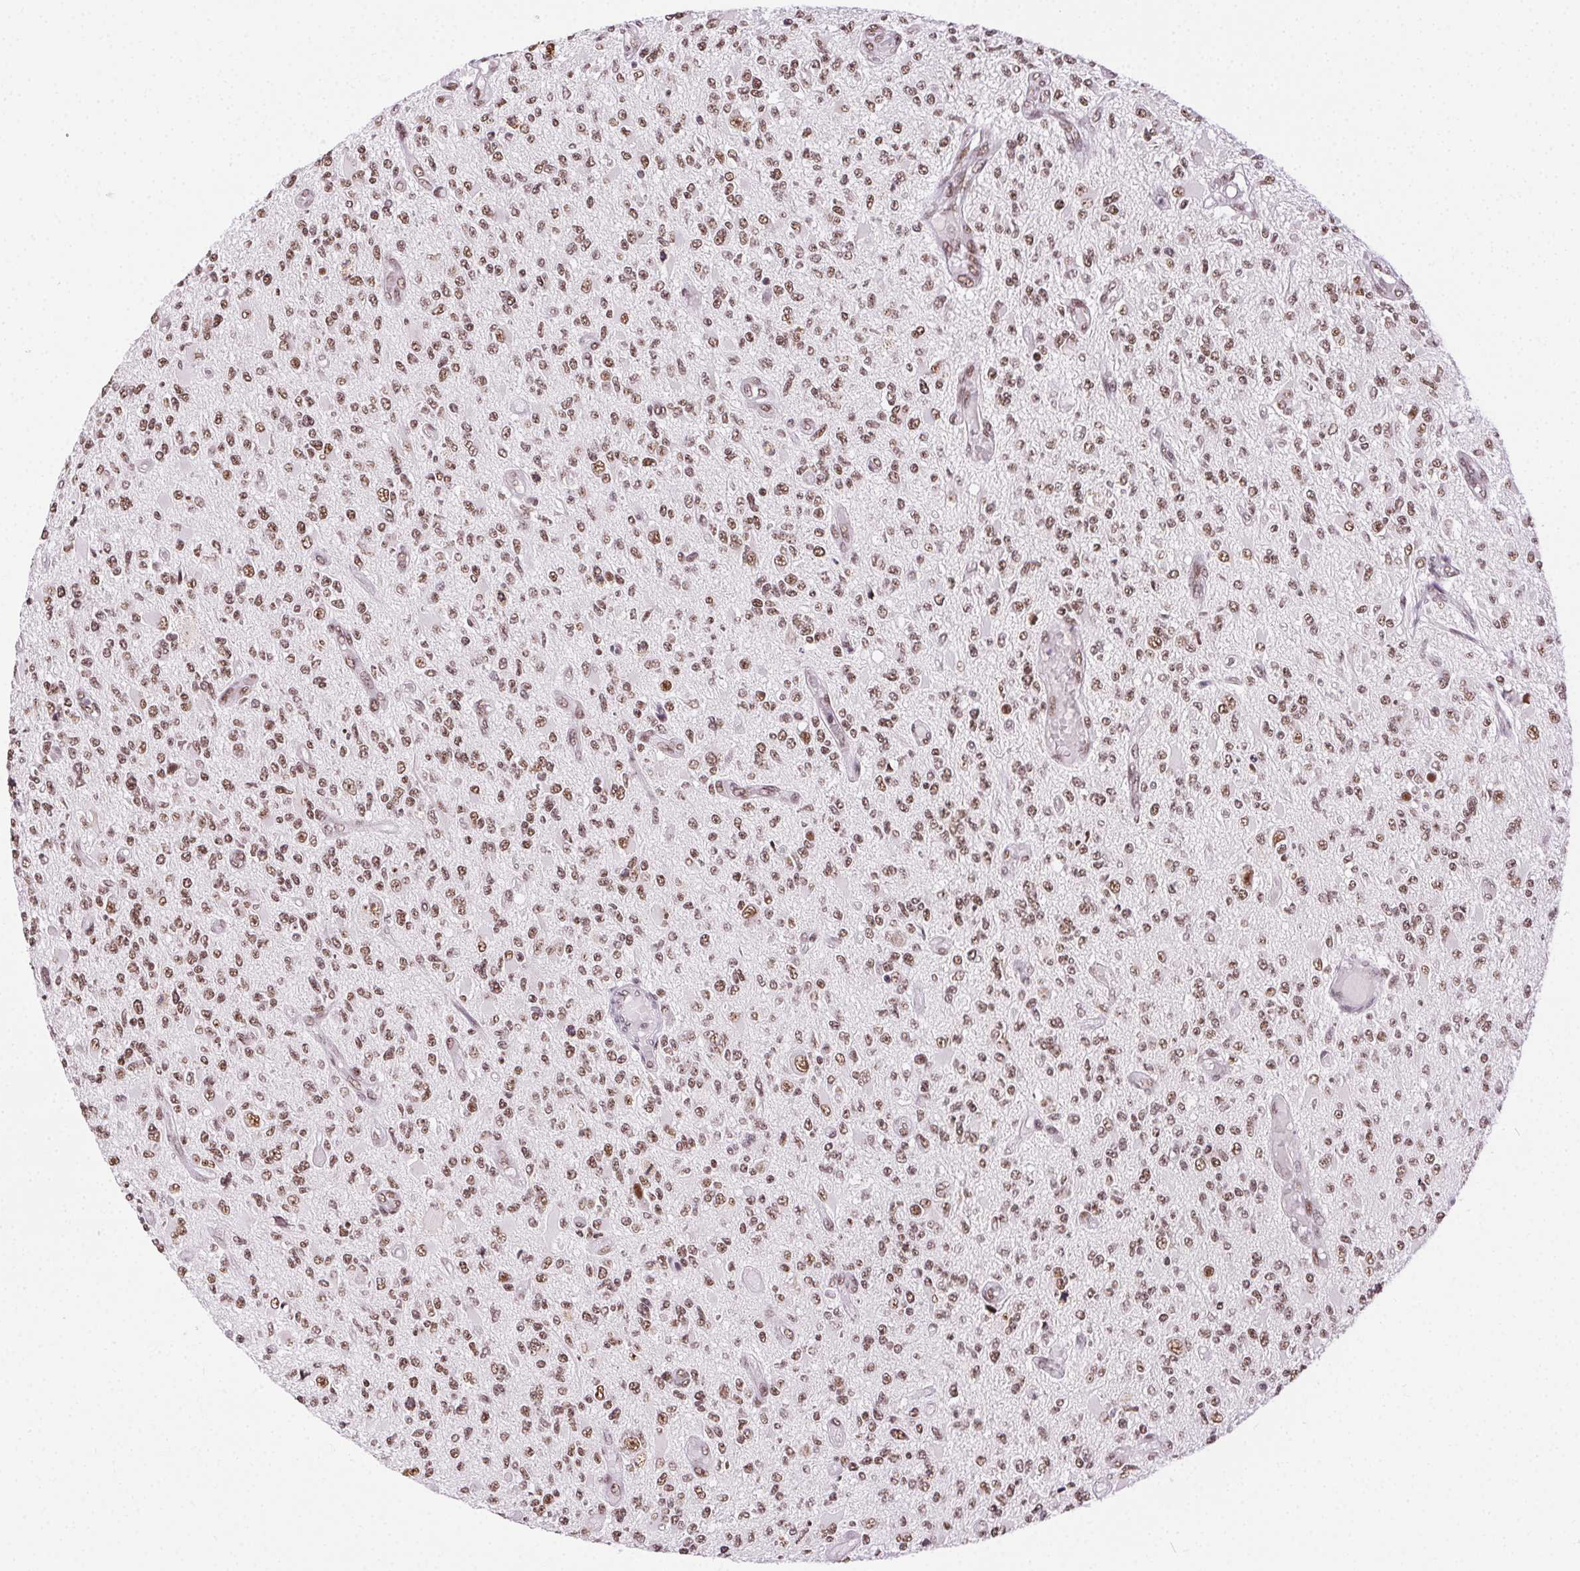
{"staining": {"intensity": "moderate", "quantity": ">75%", "location": "nuclear"}, "tissue": "glioma", "cell_type": "Tumor cells", "image_type": "cancer", "snomed": [{"axis": "morphology", "description": "Glioma, malignant, High grade"}, {"axis": "topography", "description": "Brain"}], "caption": "Glioma tissue demonstrates moderate nuclear positivity in approximately >75% of tumor cells", "gene": "TRA2B", "patient": {"sex": "female", "age": 63}}